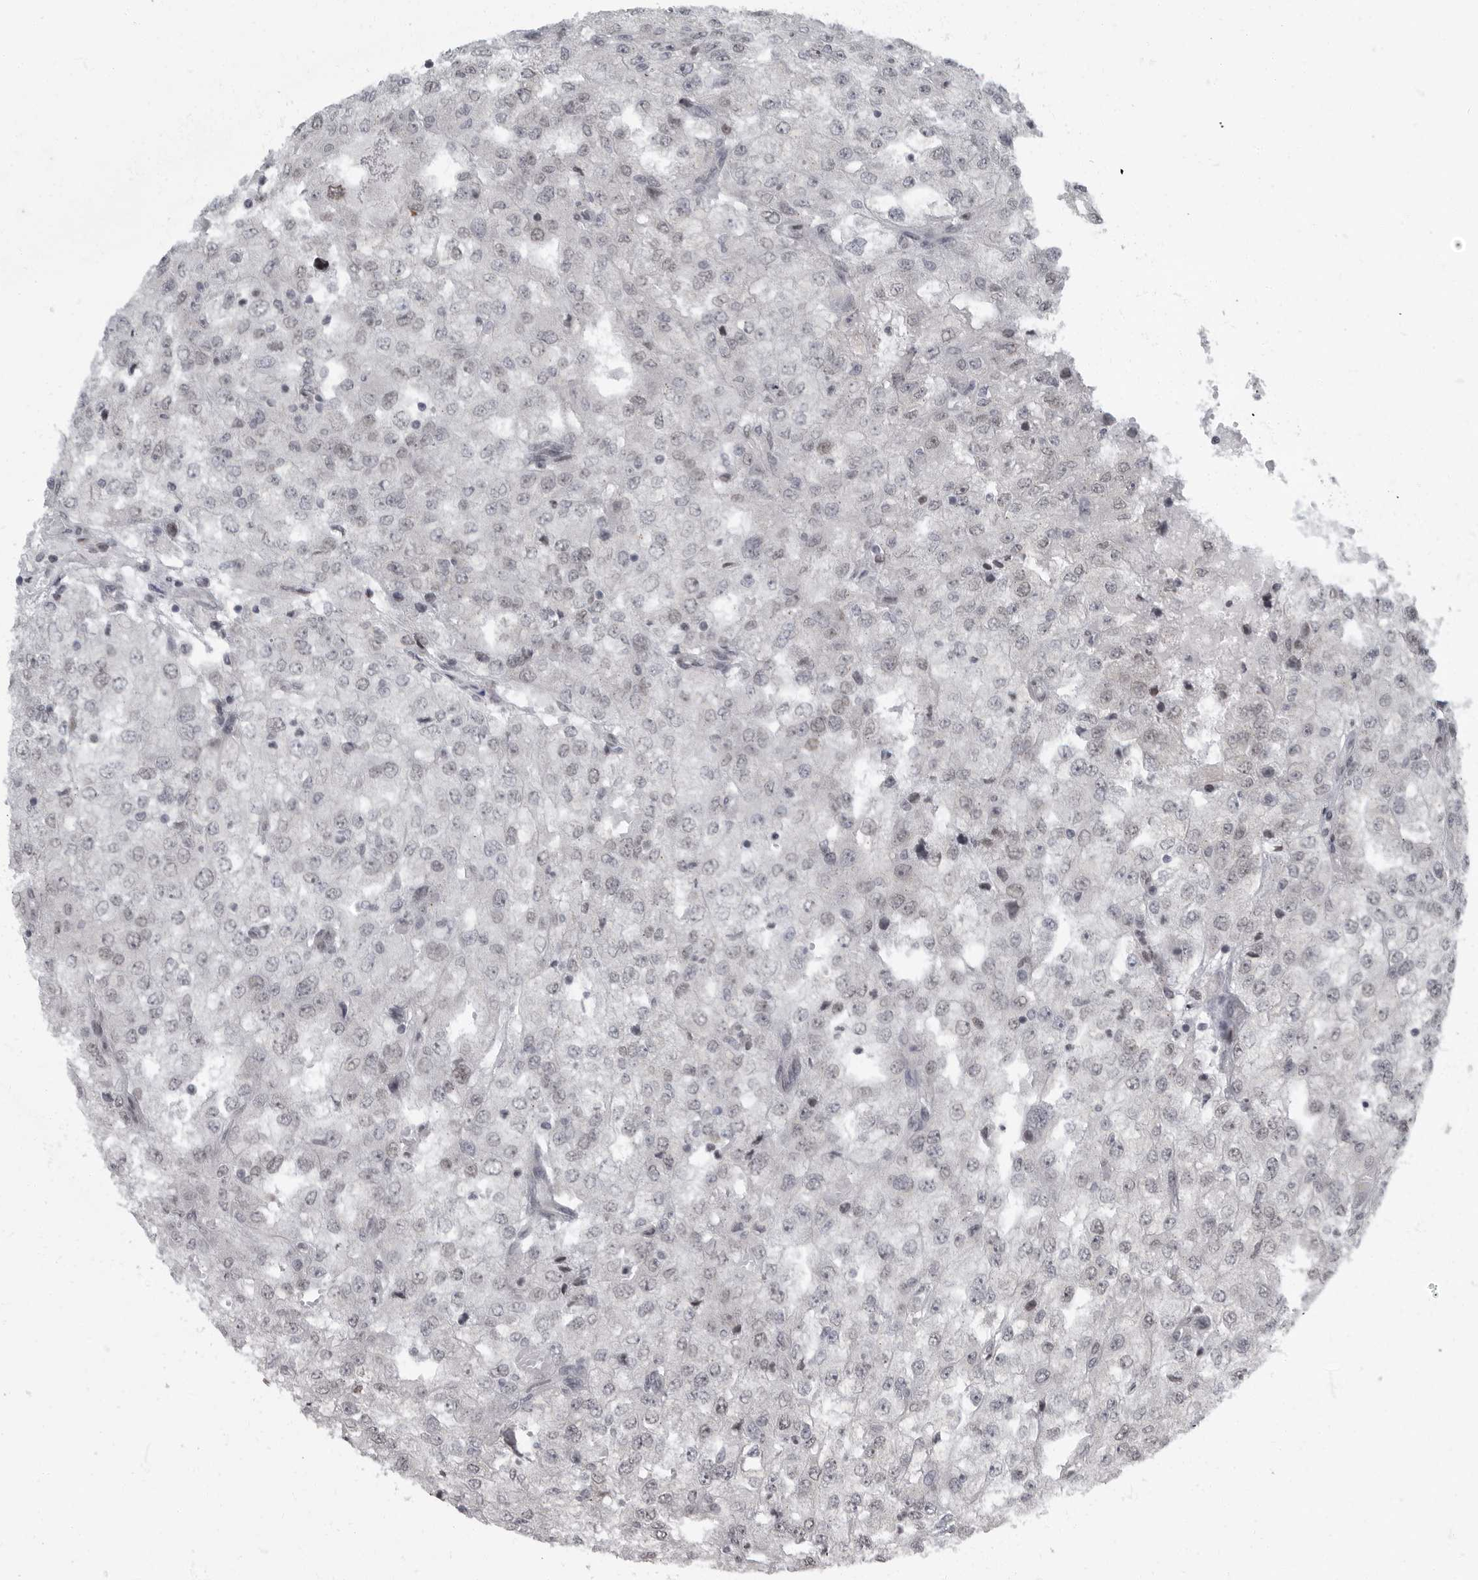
{"staining": {"intensity": "negative", "quantity": "none", "location": "none"}, "tissue": "renal cancer", "cell_type": "Tumor cells", "image_type": "cancer", "snomed": [{"axis": "morphology", "description": "Adenocarcinoma, NOS"}, {"axis": "topography", "description": "Kidney"}], "caption": "Adenocarcinoma (renal) was stained to show a protein in brown. There is no significant positivity in tumor cells. Brightfield microscopy of immunohistochemistry stained with DAB (brown) and hematoxylin (blue), captured at high magnification.", "gene": "EVI5", "patient": {"sex": "female", "age": 54}}